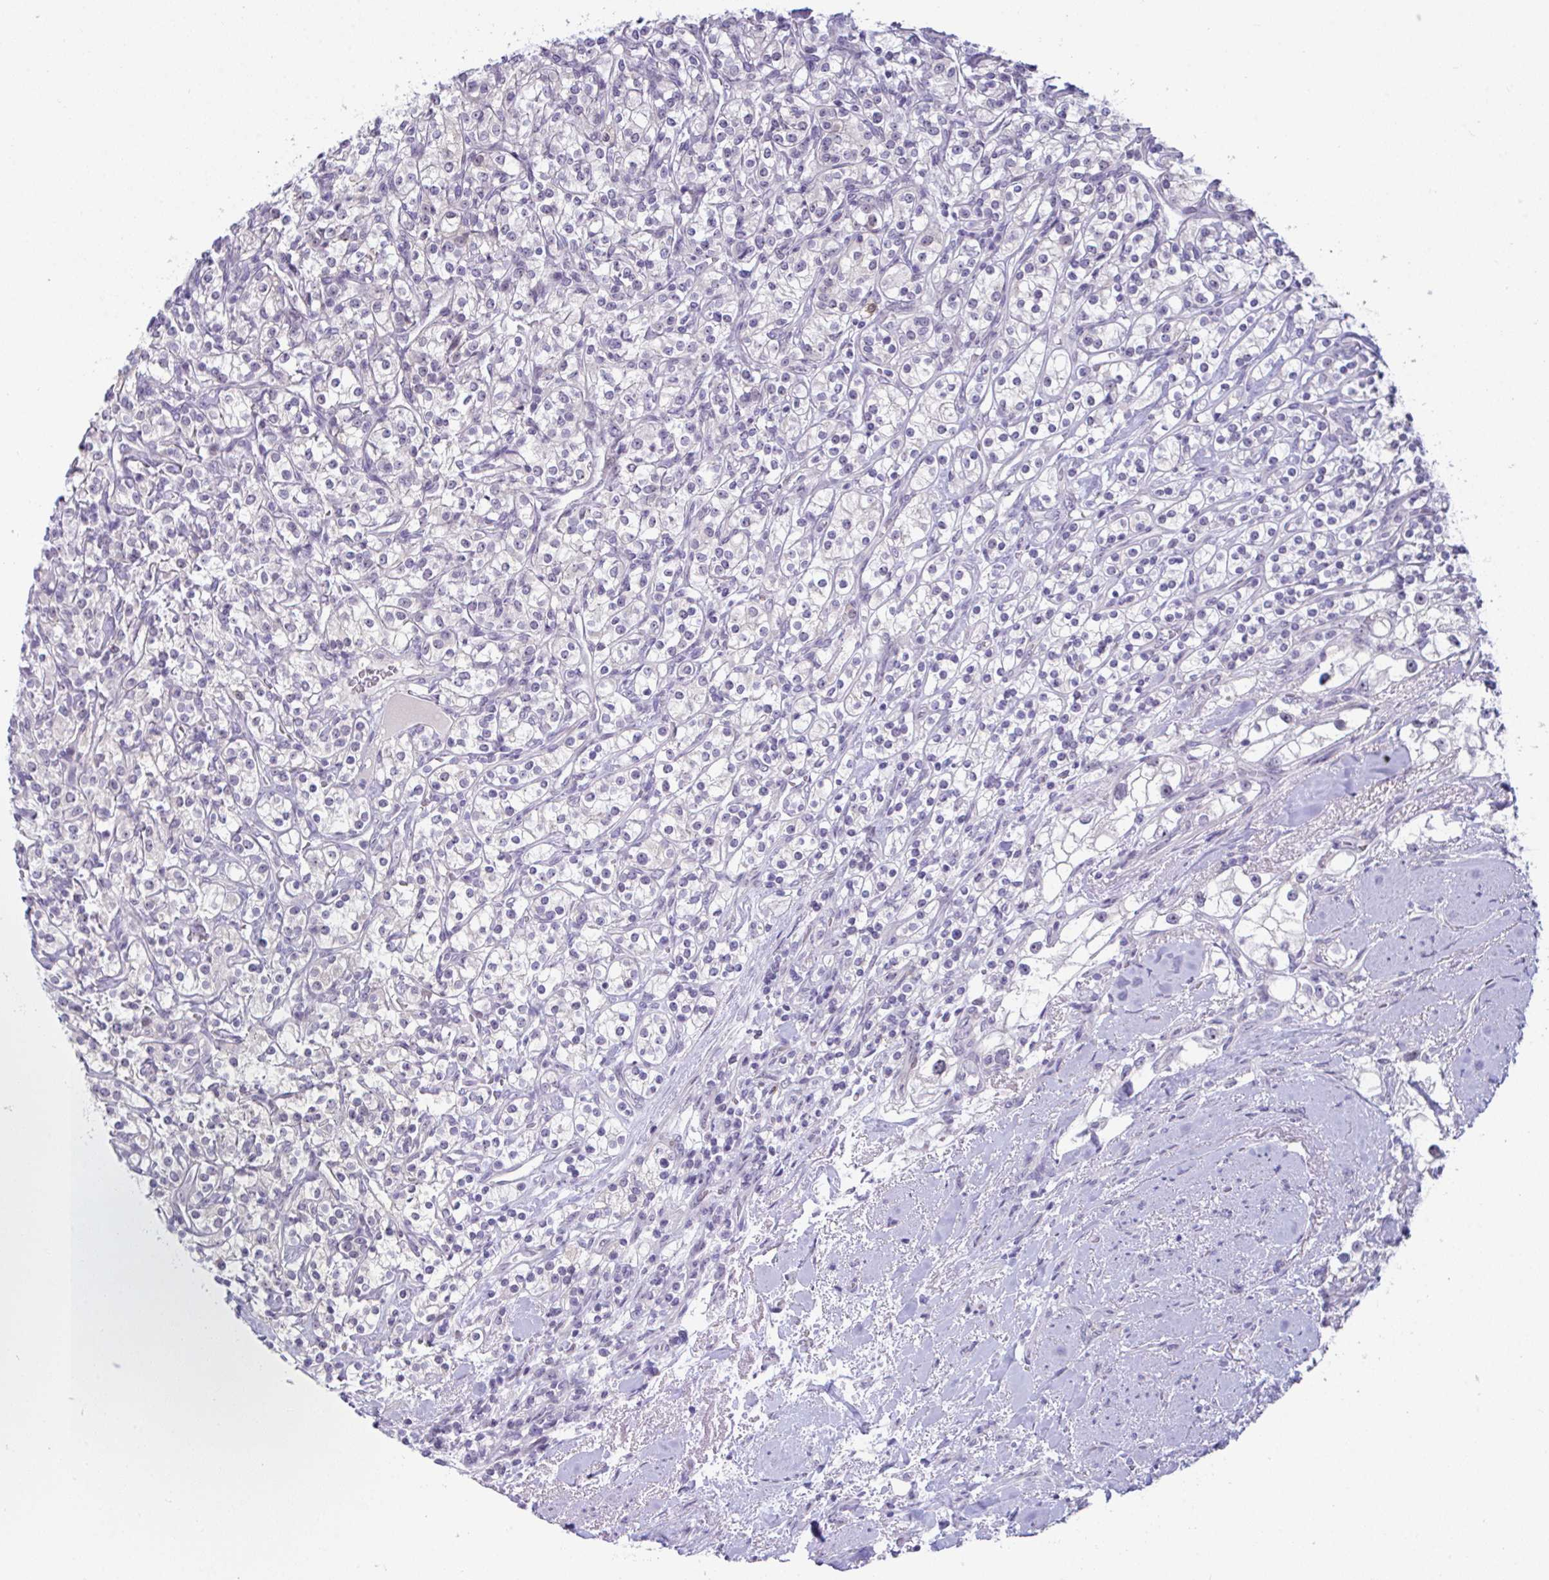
{"staining": {"intensity": "negative", "quantity": "none", "location": "none"}, "tissue": "renal cancer", "cell_type": "Tumor cells", "image_type": "cancer", "snomed": [{"axis": "morphology", "description": "Adenocarcinoma, NOS"}, {"axis": "topography", "description": "Kidney"}], "caption": "The image displays no significant staining in tumor cells of renal adenocarcinoma.", "gene": "USP35", "patient": {"sex": "male", "age": 77}}